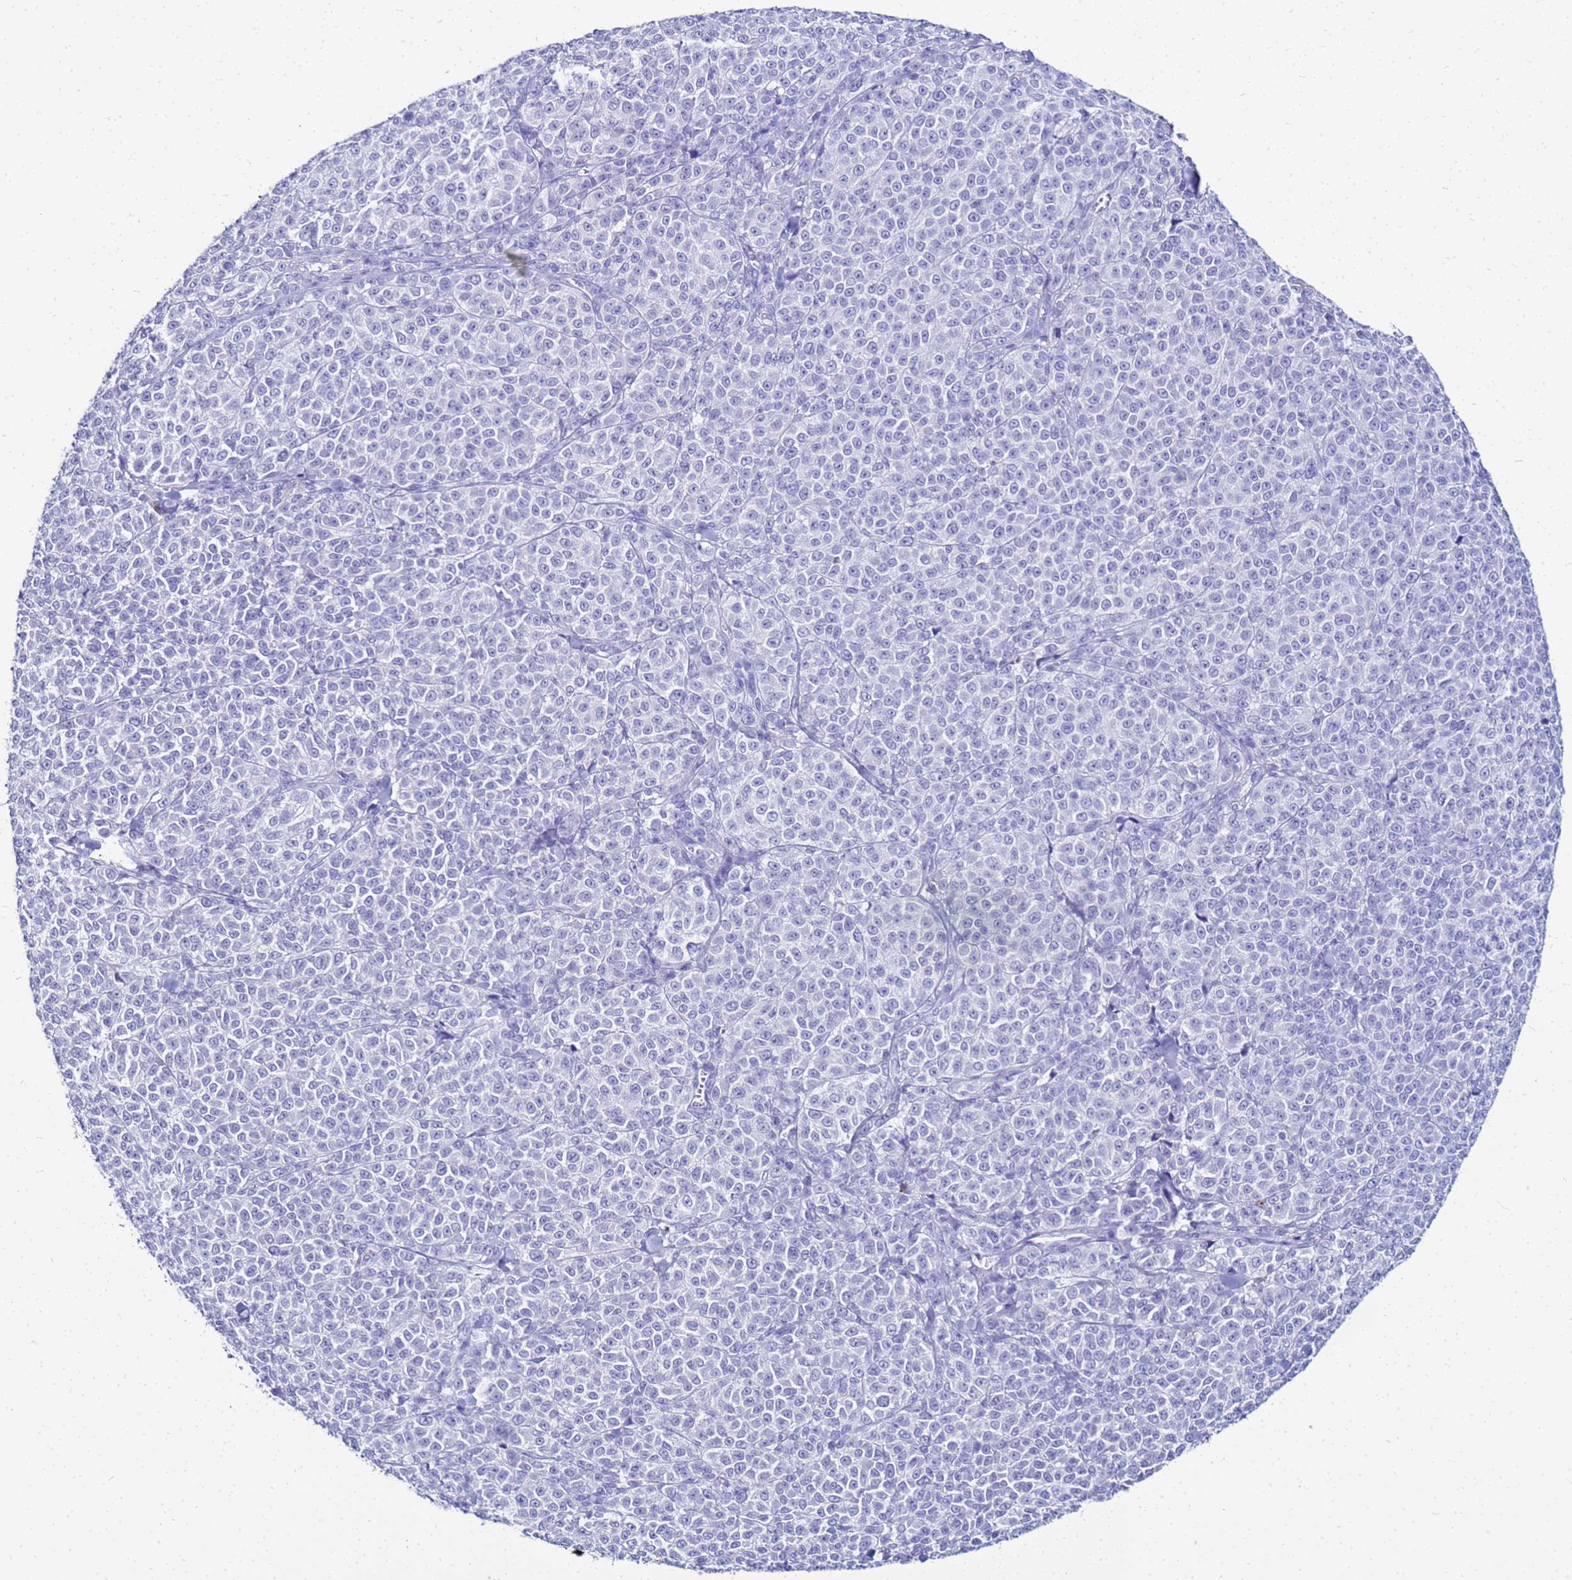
{"staining": {"intensity": "negative", "quantity": "none", "location": "none"}, "tissue": "melanoma", "cell_type": "Tumor cells", "image_type": "cancer", "snomed": [{"axis": "morphology", "description": "Normal tissue, NOS"}, {"axis": "morphology", "description": "Malignant melanoma, NOS"}, {"axis": "topography", "description": "Skin"}], "caption": "The image shows no staining of tumor cells in malignant melanoma.", "gene": "CSTA", "patient": {"sex": "female", "age": 34}}